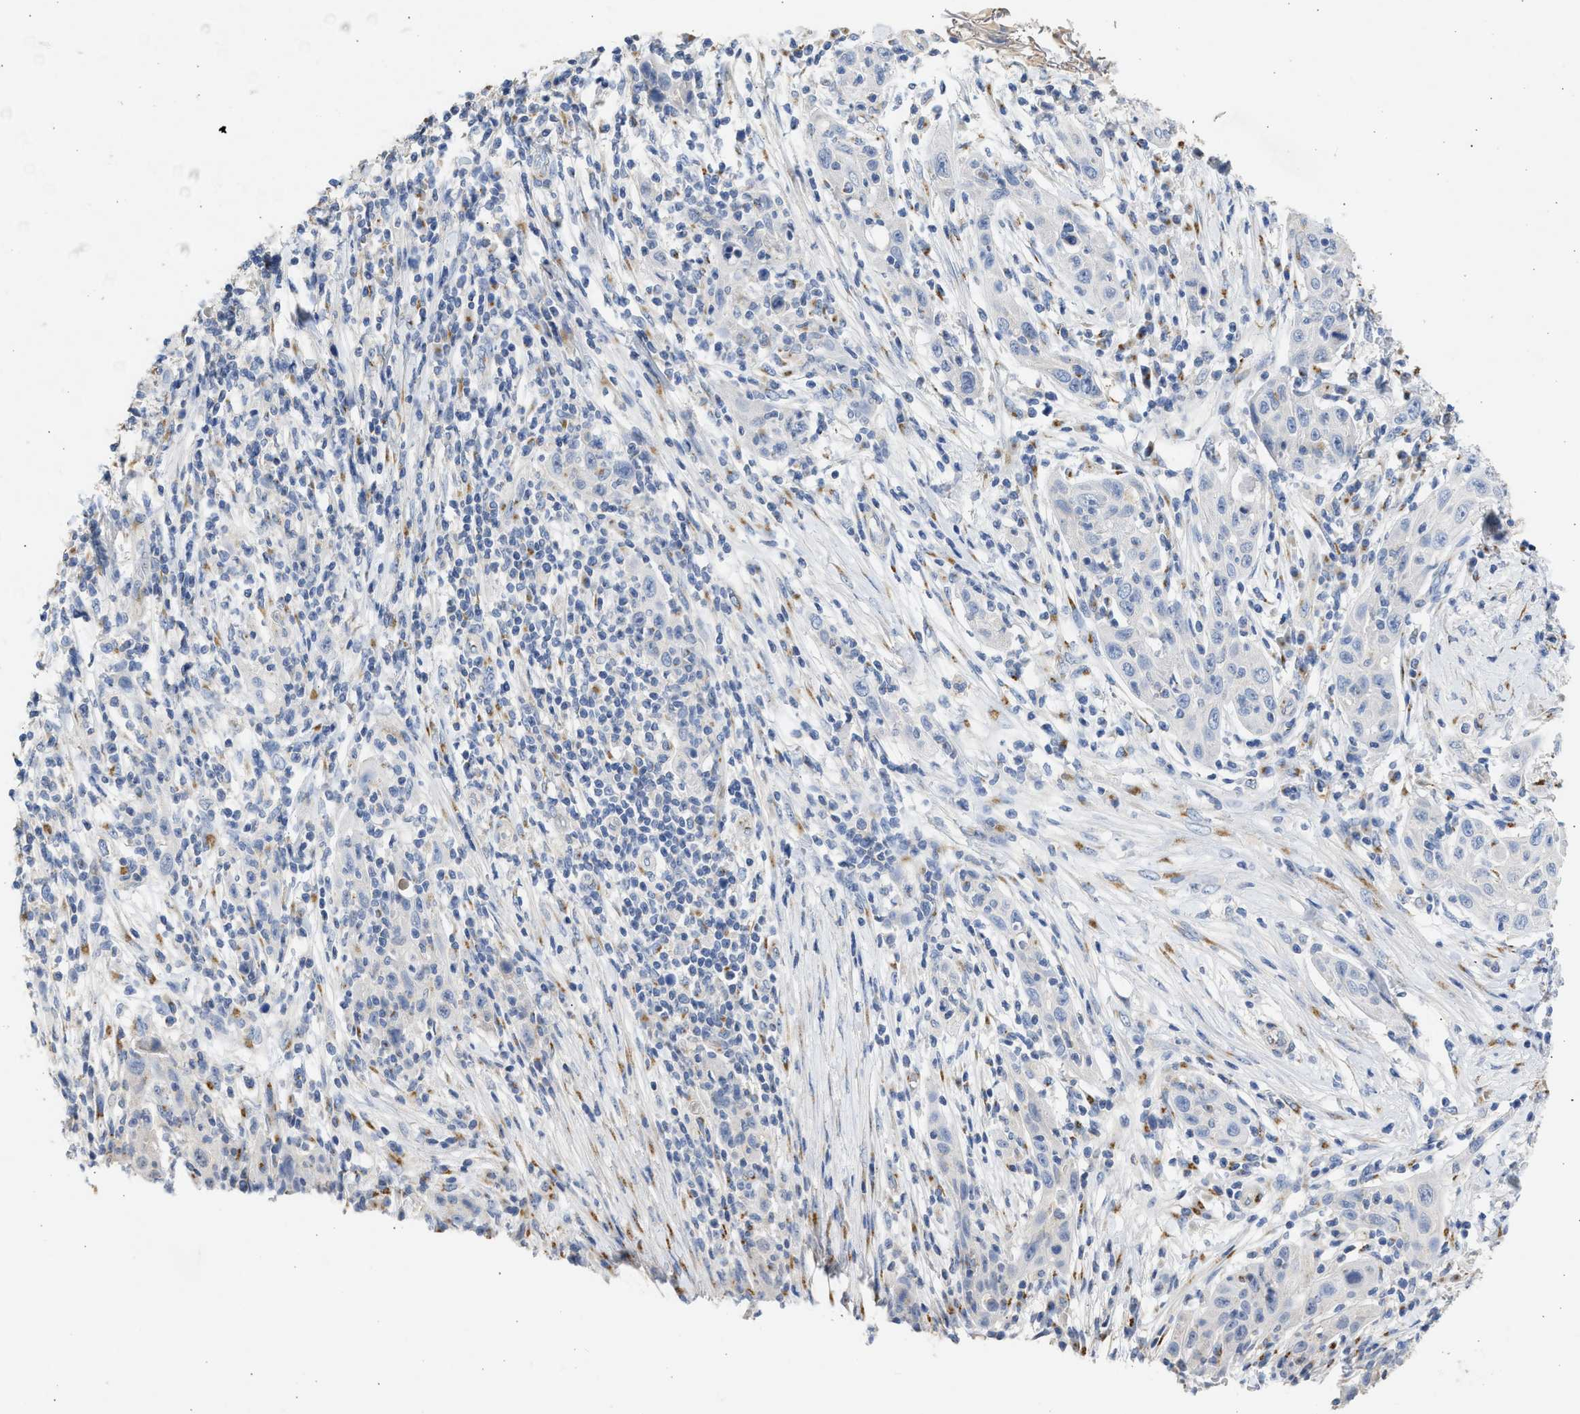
{"staining": {"intensity": "negative", "quantity": "none", "location": "none"}, "tissue": "skin cancer", "cell_type": "Tumor cells", "image_type": "cancer", "snomed": [{"axis": "morphology", "description": "Squamous cell carcinoma, NOS"}, {"axis": "topography", "description": "Skin"}], "caption": "An image of skin squamous cell carcinoma stained for a protein reveals no brown staining in tumor cells.", "gene": "IPO8", "patient": {"sex": "female", "age": 88}}